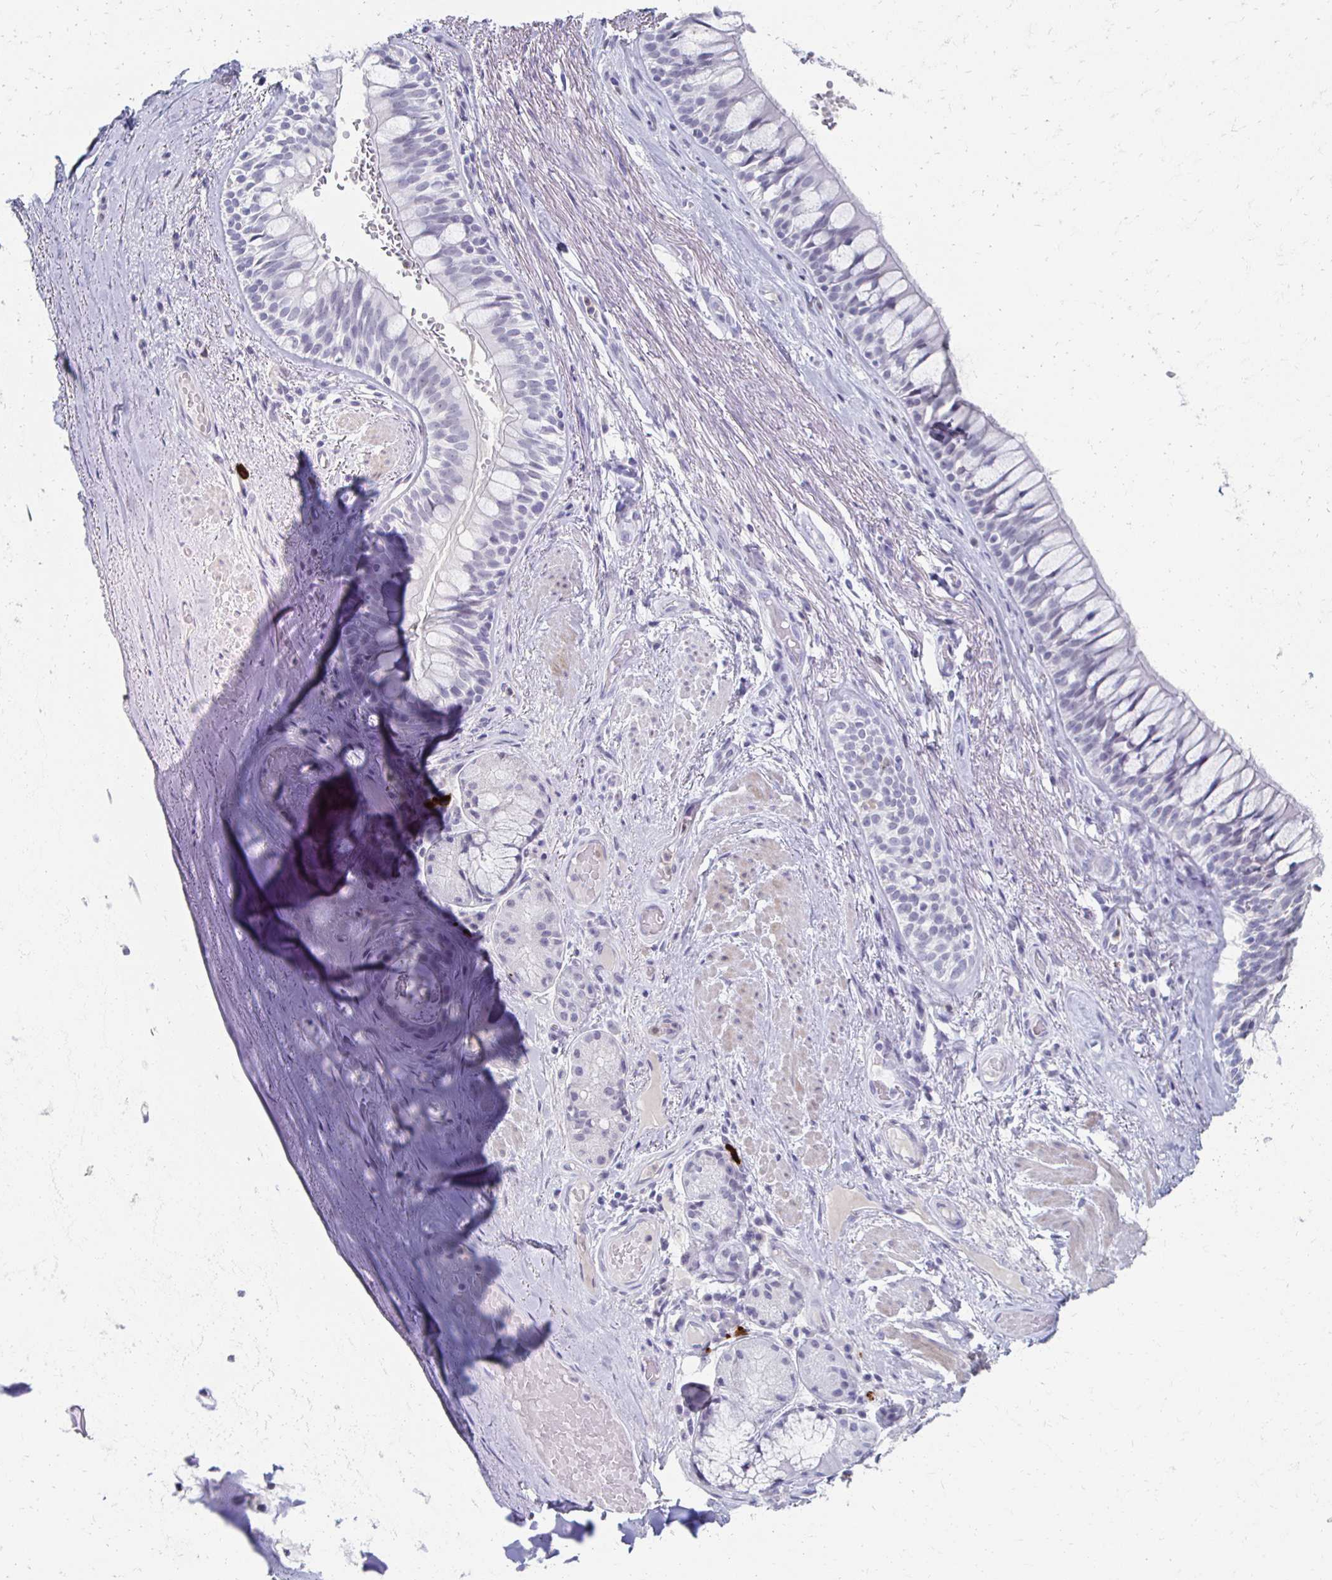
{"staining": {"intensity": "negative", "quantity": "none", "location": "none"}, "tissue": "adipose tissue", "cell_type": "Adipocytes", "image_type": "normal", "snomed": [{"axis": "morphology", "description": "Normal tissue, NOS"}, {"axis": "topography", "description": "Cartilage tissue"}, {"axis": "topography", "description": "Bronchus"}], "caption": "A high-resolution image shows immunohistochemistry staining of normal adipose tissue, which exhibits no significant positivity in adipocytes.", "gene": "CXCR2", "patient": {"sex": "male", "age": 64}}